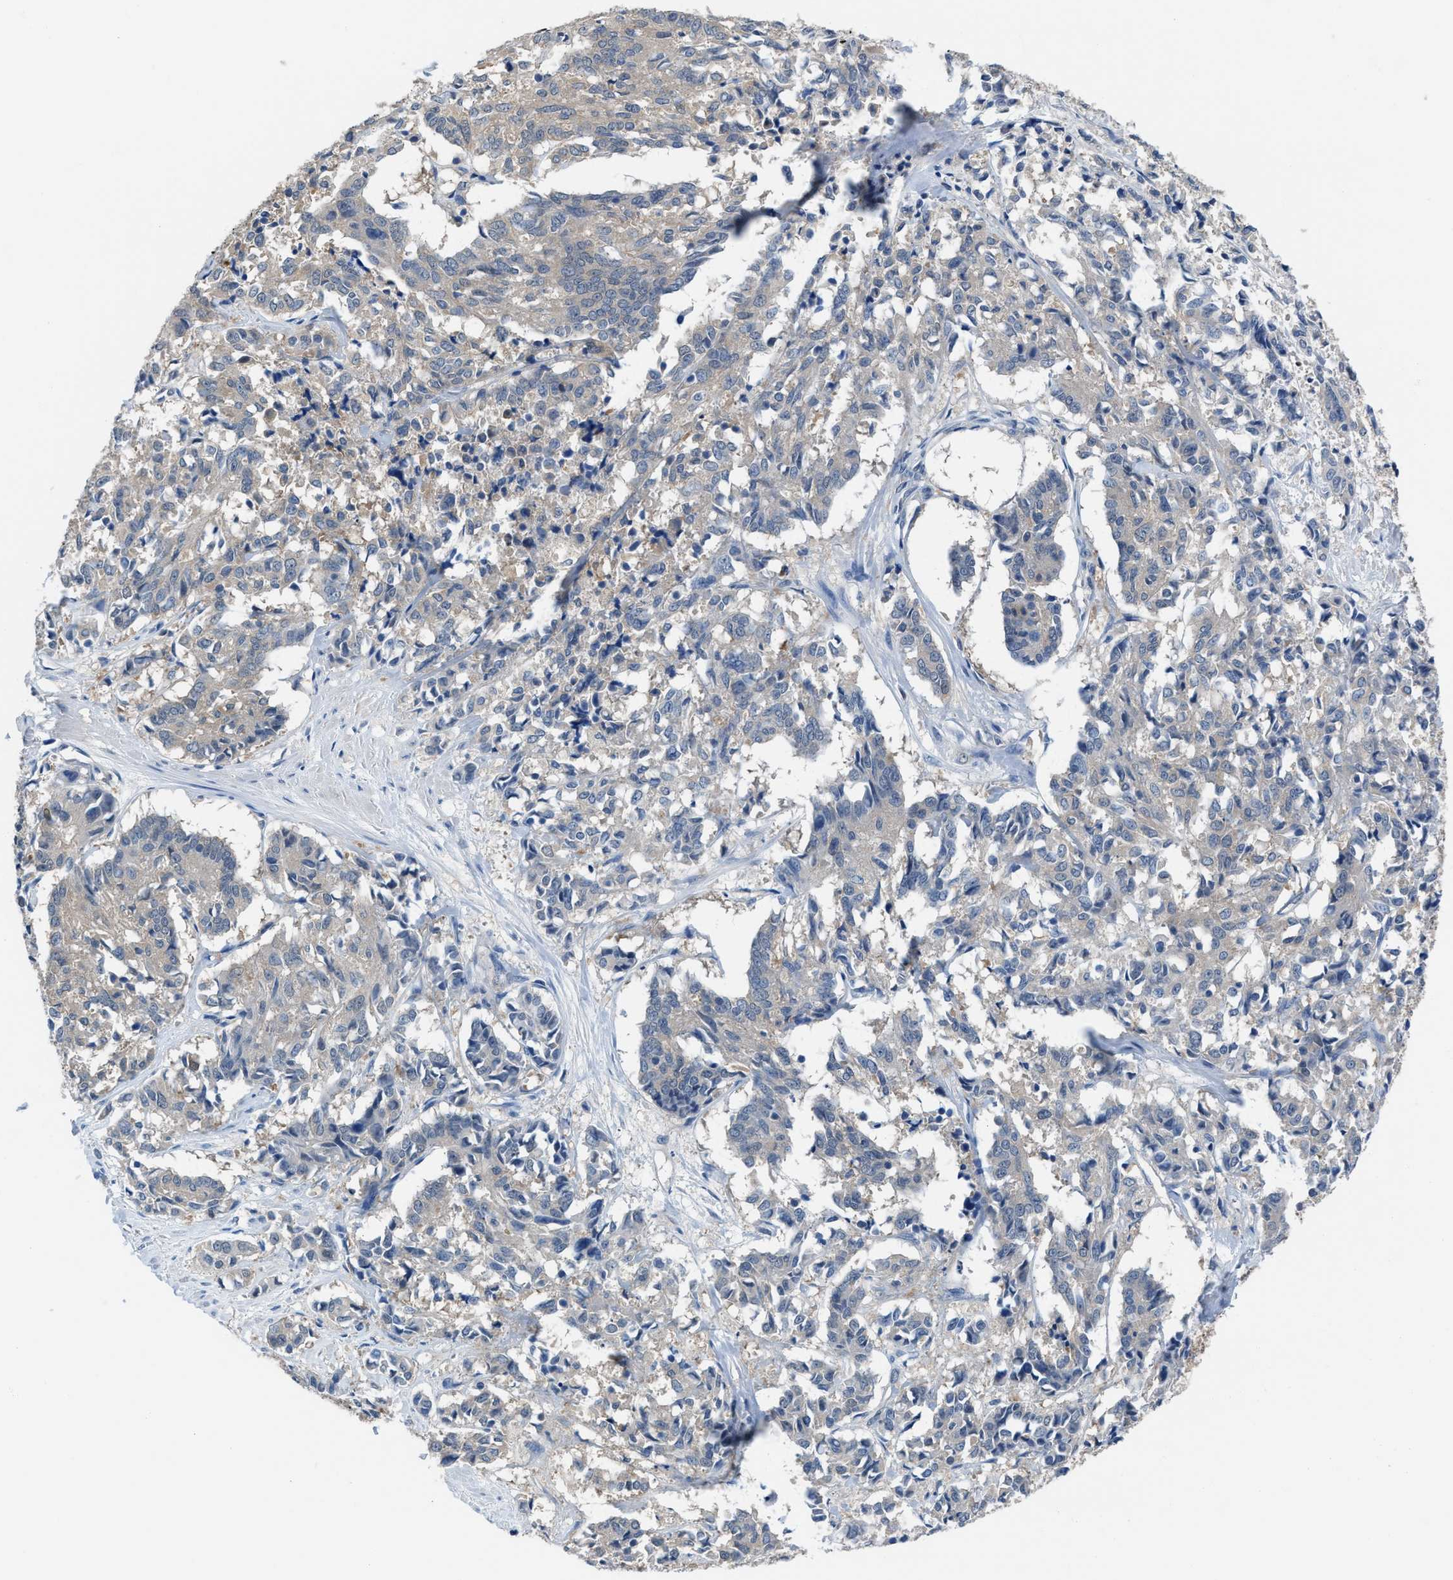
{"staining": {"intensity": "negative", "quantity": "none", "location": "none"}, "tissue": "cervical cancer", "cell_type": "Tumor cells", "image_type": "cancer", "snomed": [{"axis": "morphology", "description": "Squamous cell carcinoma, NOS"}, {"axis": "topography", "description": "Cervix"}], "caption": "There is no significant expression in tumor cells of squamous cell carcinoma (cervical).", "gene": "NUDT5", "patient": {"sex": "female", "age": 35}}